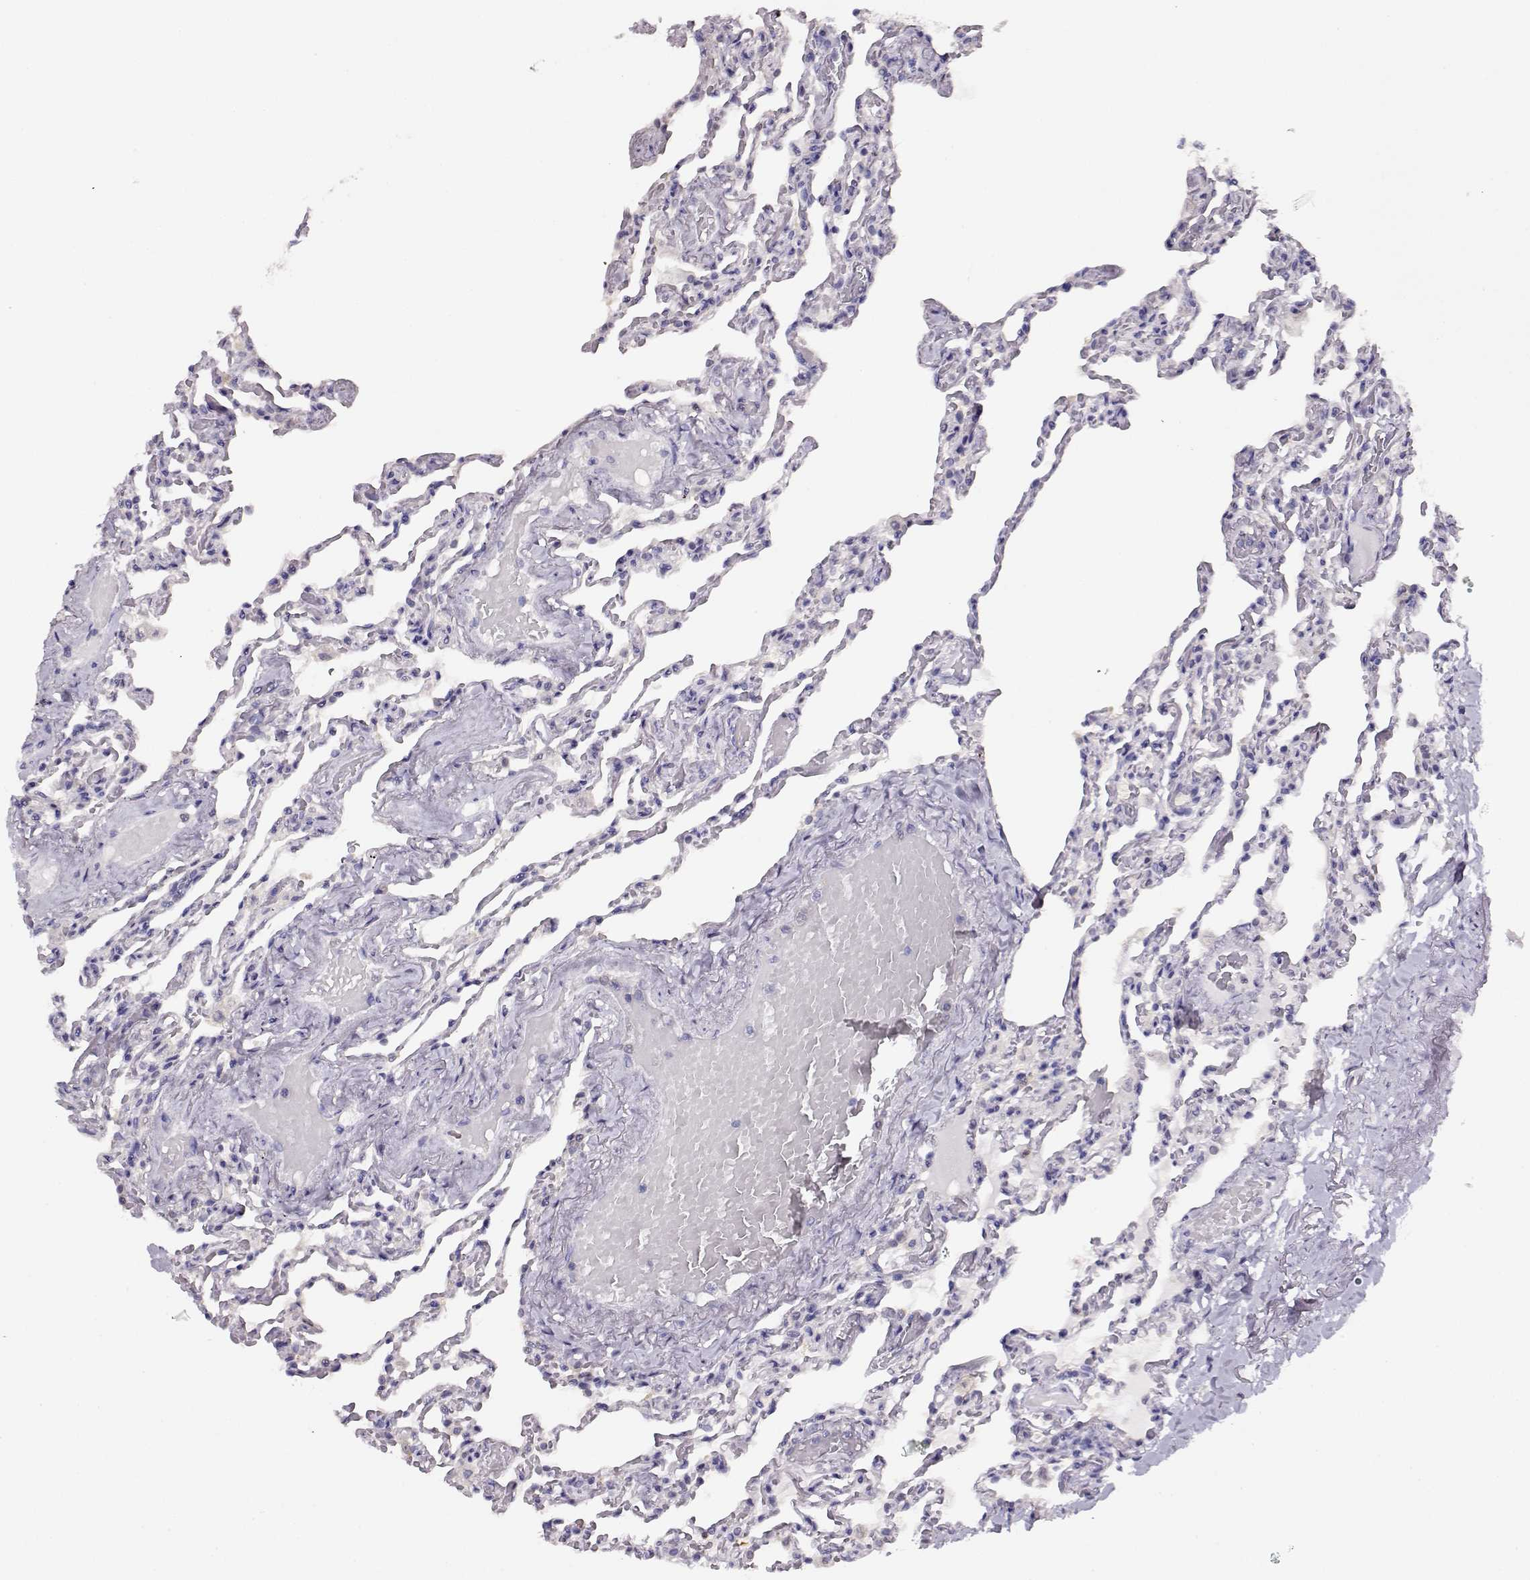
{"staining": {"intensity": "negative", "quantity": "none", "location": "none"}, "tissue": "lung", "cell_type": "Alveolar cells", "image_type": "normal", "snomed": [{"axis": "morphology", "description": "Normal tissue, NOS"}, {"axis": "topography", "description": "Lung"}], "caption": "There is no significant positivity in alveolar cells of lung. The staining is performed using DAB brown chromogen with nuclei counter-stained in using hematoxylin.", "gene": "CCR8", "patient": {"sex": "female", "age": 43}}